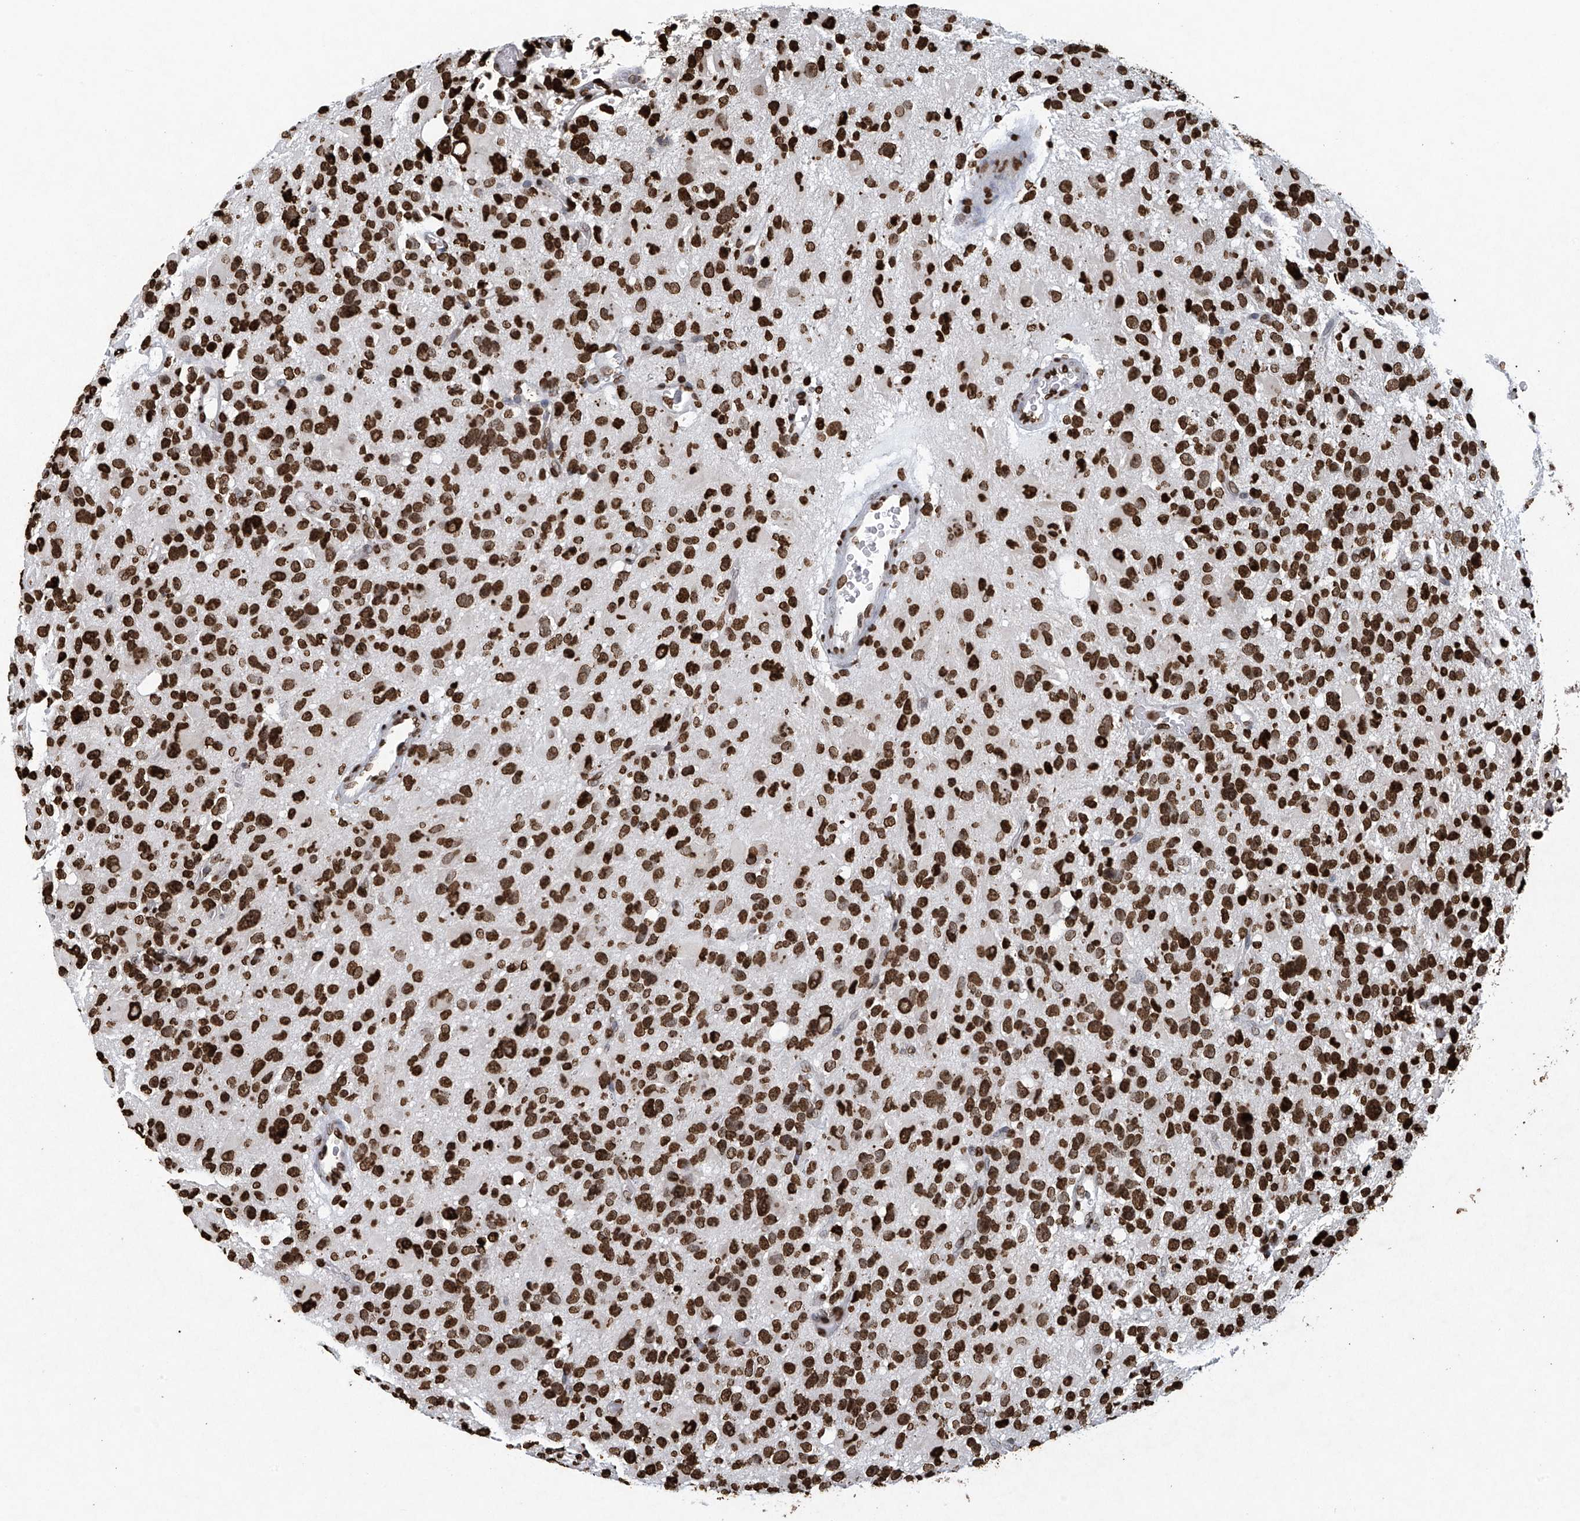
{"staining": {"intensity": "strong", "quantity": ">75%", "location": "nuclear"}, "tissue": "glioma", "cell_type": "Tumor cells", "image_type": "cancer", "snomed": [{"axis": "morphology", "description": "Glioma, malignant, High grade"}, {"axis": "topography", "description": "Brain"}], "caption": "Immunohistochemistry micrograph of human glioma stained for a protein (brown), which exhibits high levels of strong nuclear expression in about >75% of tumor cells.", "gene": "H3-3A", "patient": {"sex": "male", "age": 48}}